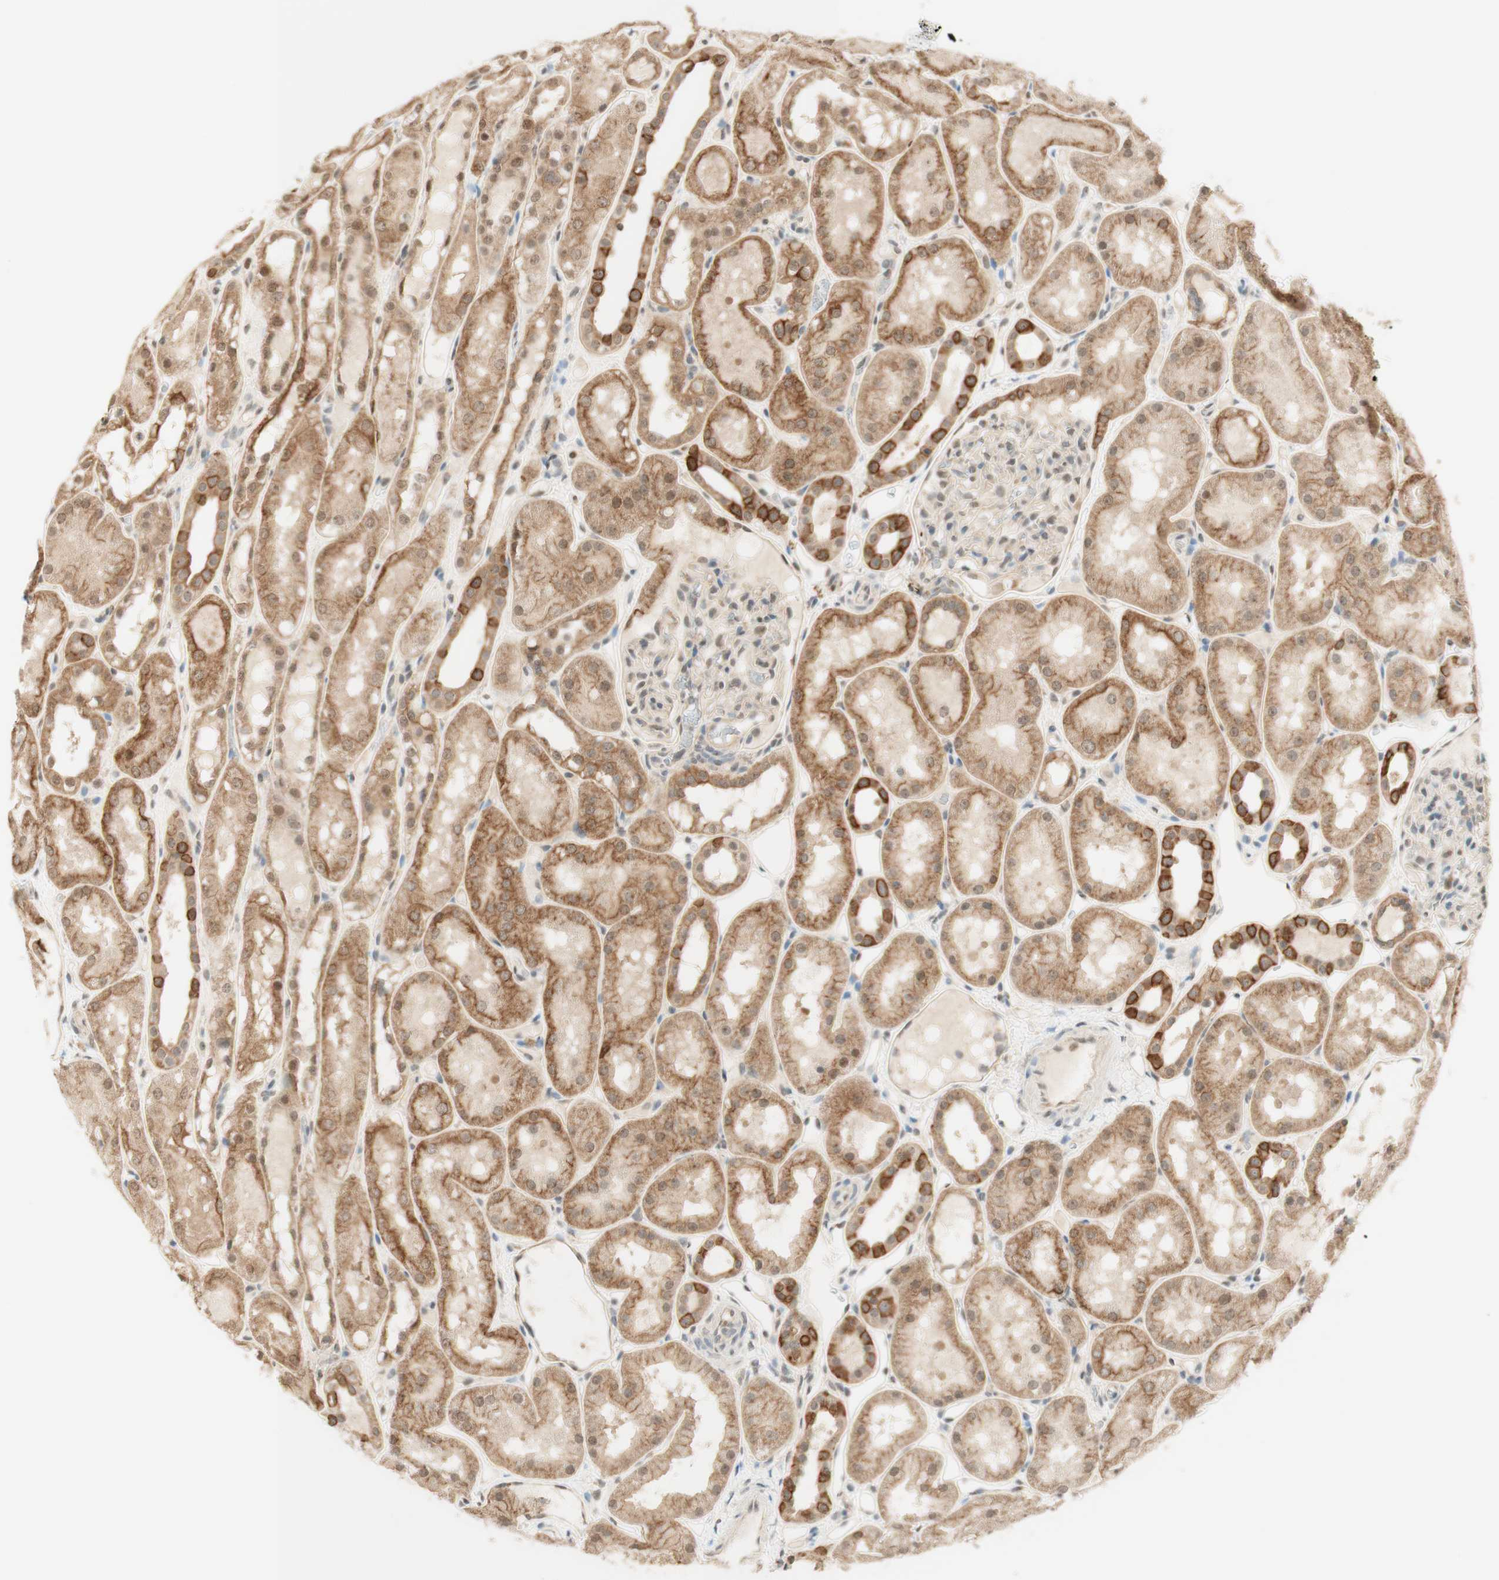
{"staining": {"intensity": "weak", "quantity": "25%-75%", "location": "cytoplasmic/membranous,nuclear"}, "tissue": "kidney", "cell_type": "Cells in glomeruli", "image_type": "normal", "snomed": [{"axis": "morphology", "description": "Normal tissue, NOS"}, {"axis": "topography", "description": "Kidney"}, {"axis": "topography", "description": "Urinary bladder"}], "caption": "The image shows a brown stain indicating the presence of a protein in the cytoplasmic/membranous,nuclear of cells in glomeruli in kidney.", "gene": "SPINT2", "patient": {"sex": "male", "age": 16}}